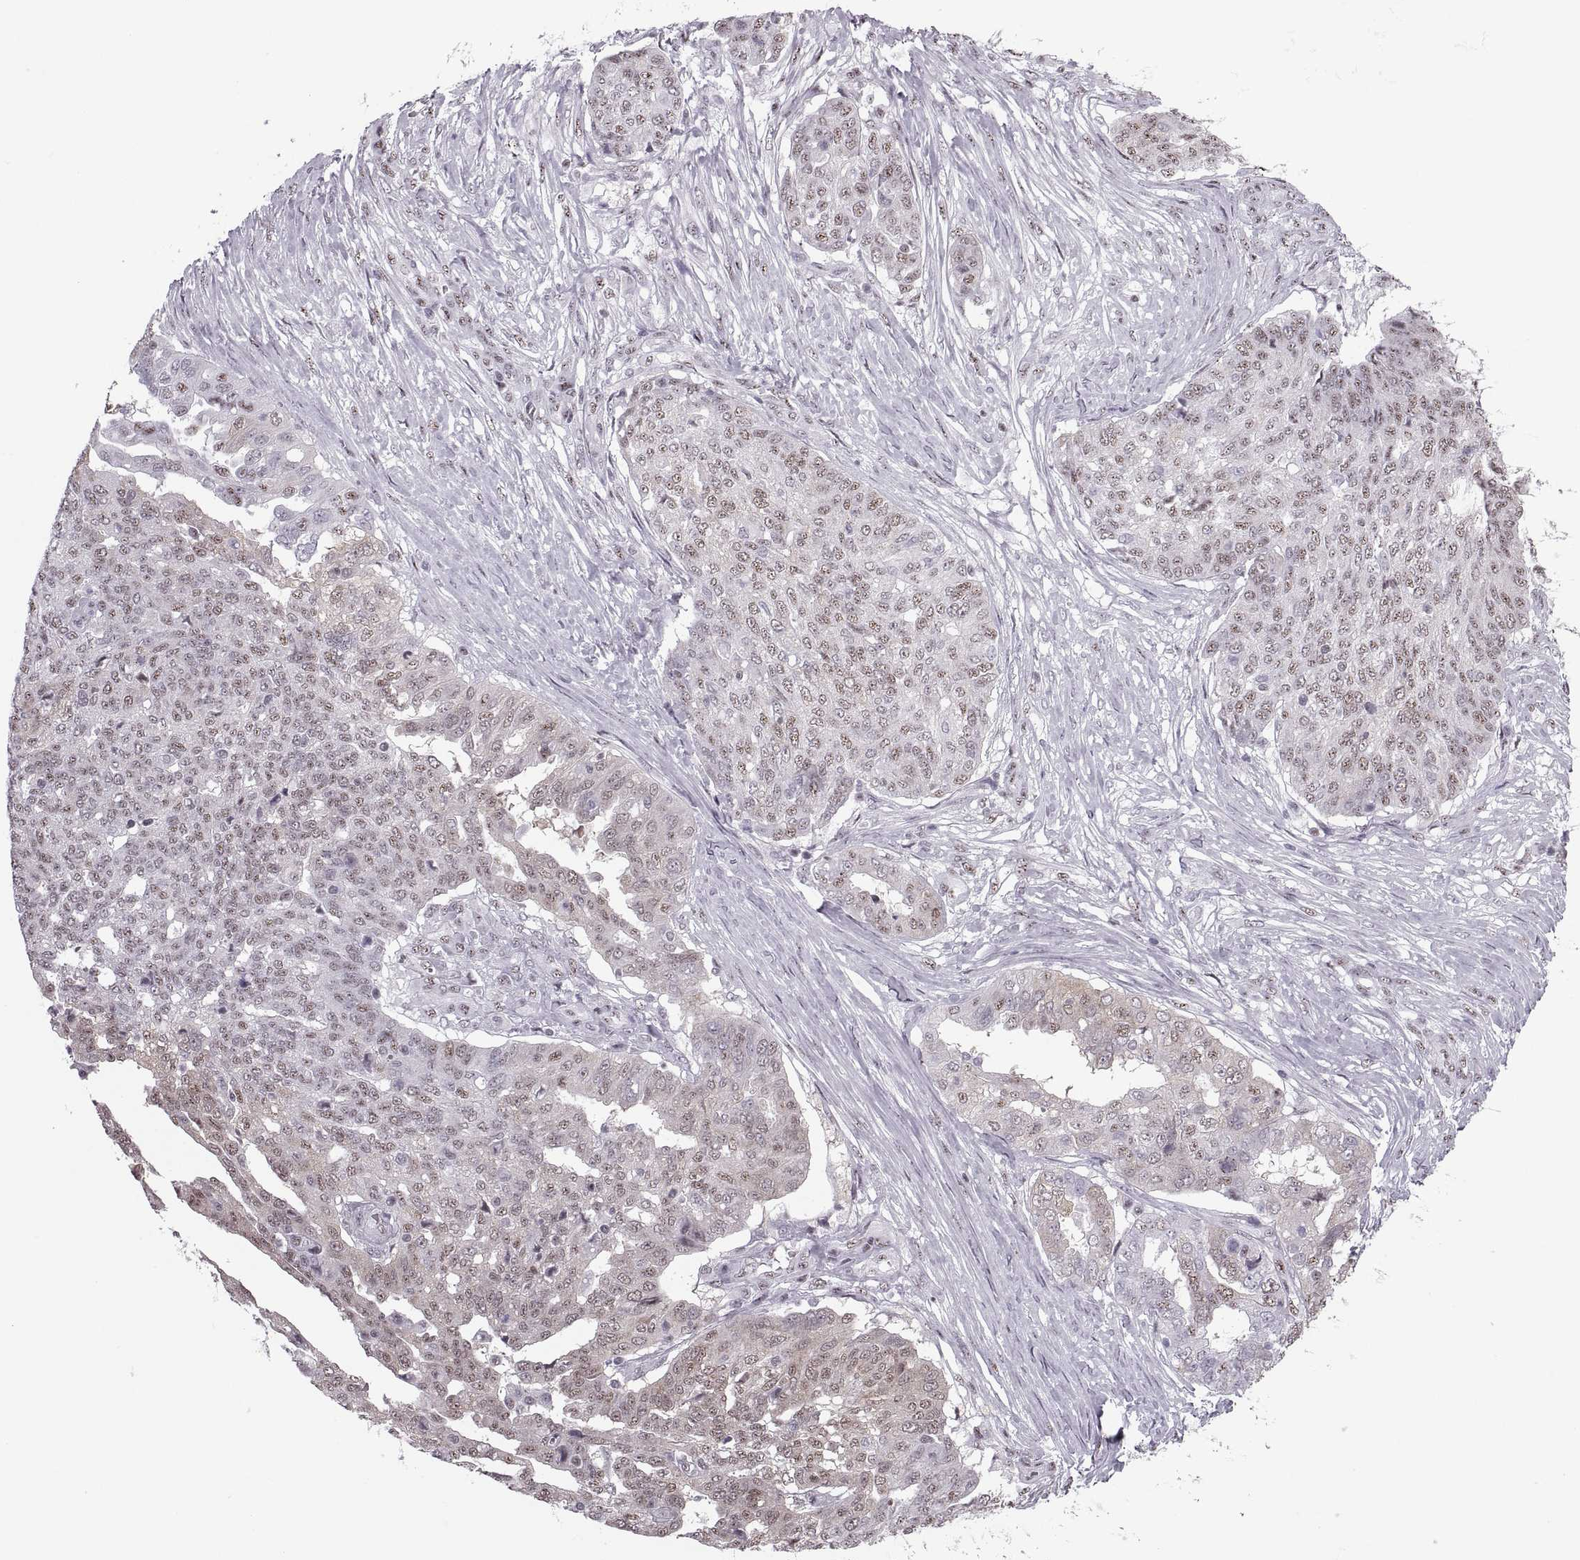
{"staining": {"intensity": "weak", "quantity": ">75%", "location": "nuclear"}, "tissue": "ovarian cancer", "cell_type": "Tumor cells", "image_type": "cancer", "snomed": [{"axis": "morphology", "description": "Cystadenocarcinoma, serous, NOS"}, {"axis": "topography", "description": "Ovary"}], "caption": "Ovarian cancer was stained to show a protein in brown. There is low levels of weak nuclear staining in approximately >75% of tumor cells. The staining is performed using DAB brown chromogen to label protein expression. The nuclei are counter-stained blue using hematoxylin.", "gene": "MAGEA4", "patient": {"sex": "female", "age": 67}}